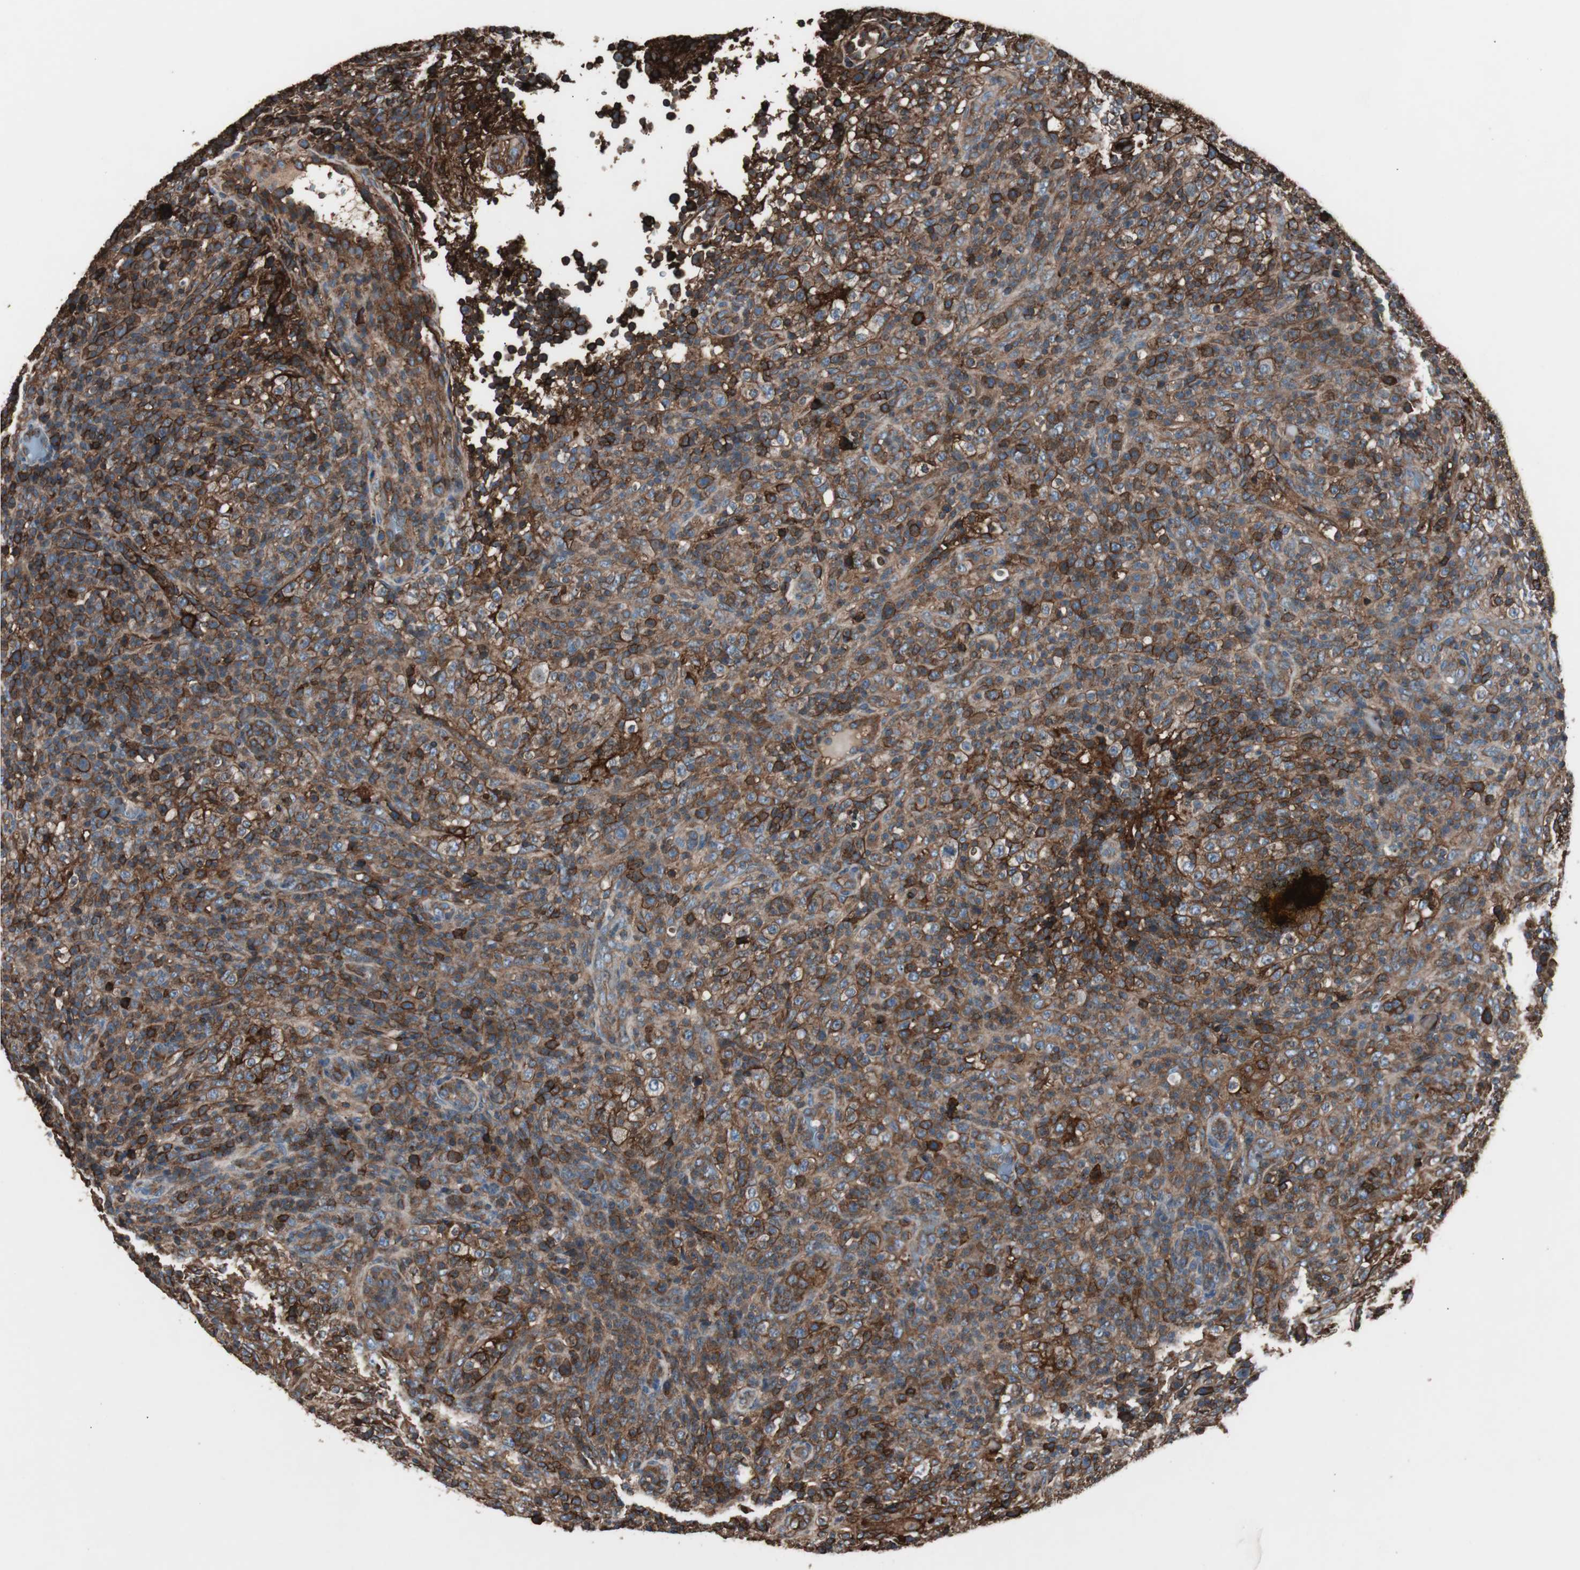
{"staining": {"intensity": "strong", "quantity": ">75%", "location": "cytoplasmic/membranous"}, "tissue": "lymphoma", "cell_type": "Tumor cells", "image_type": "cancer", "snomed": [{"axis": "morphology", "description": "Malignant lymphoma, non-Hodgkin's type, High grade"}, {"axis": "topography", "description": "Lymph node"}], "caption": "Tumor cells display high levels of strong cytoplasmic/membranous expression in about >75% of cells in lymphoma. Immunohistochemistry (ihc) stains the protein in brown and the nuclei are stained blue.", "gene": "B2M", "patient": {"sex": "female", "age": 76}}